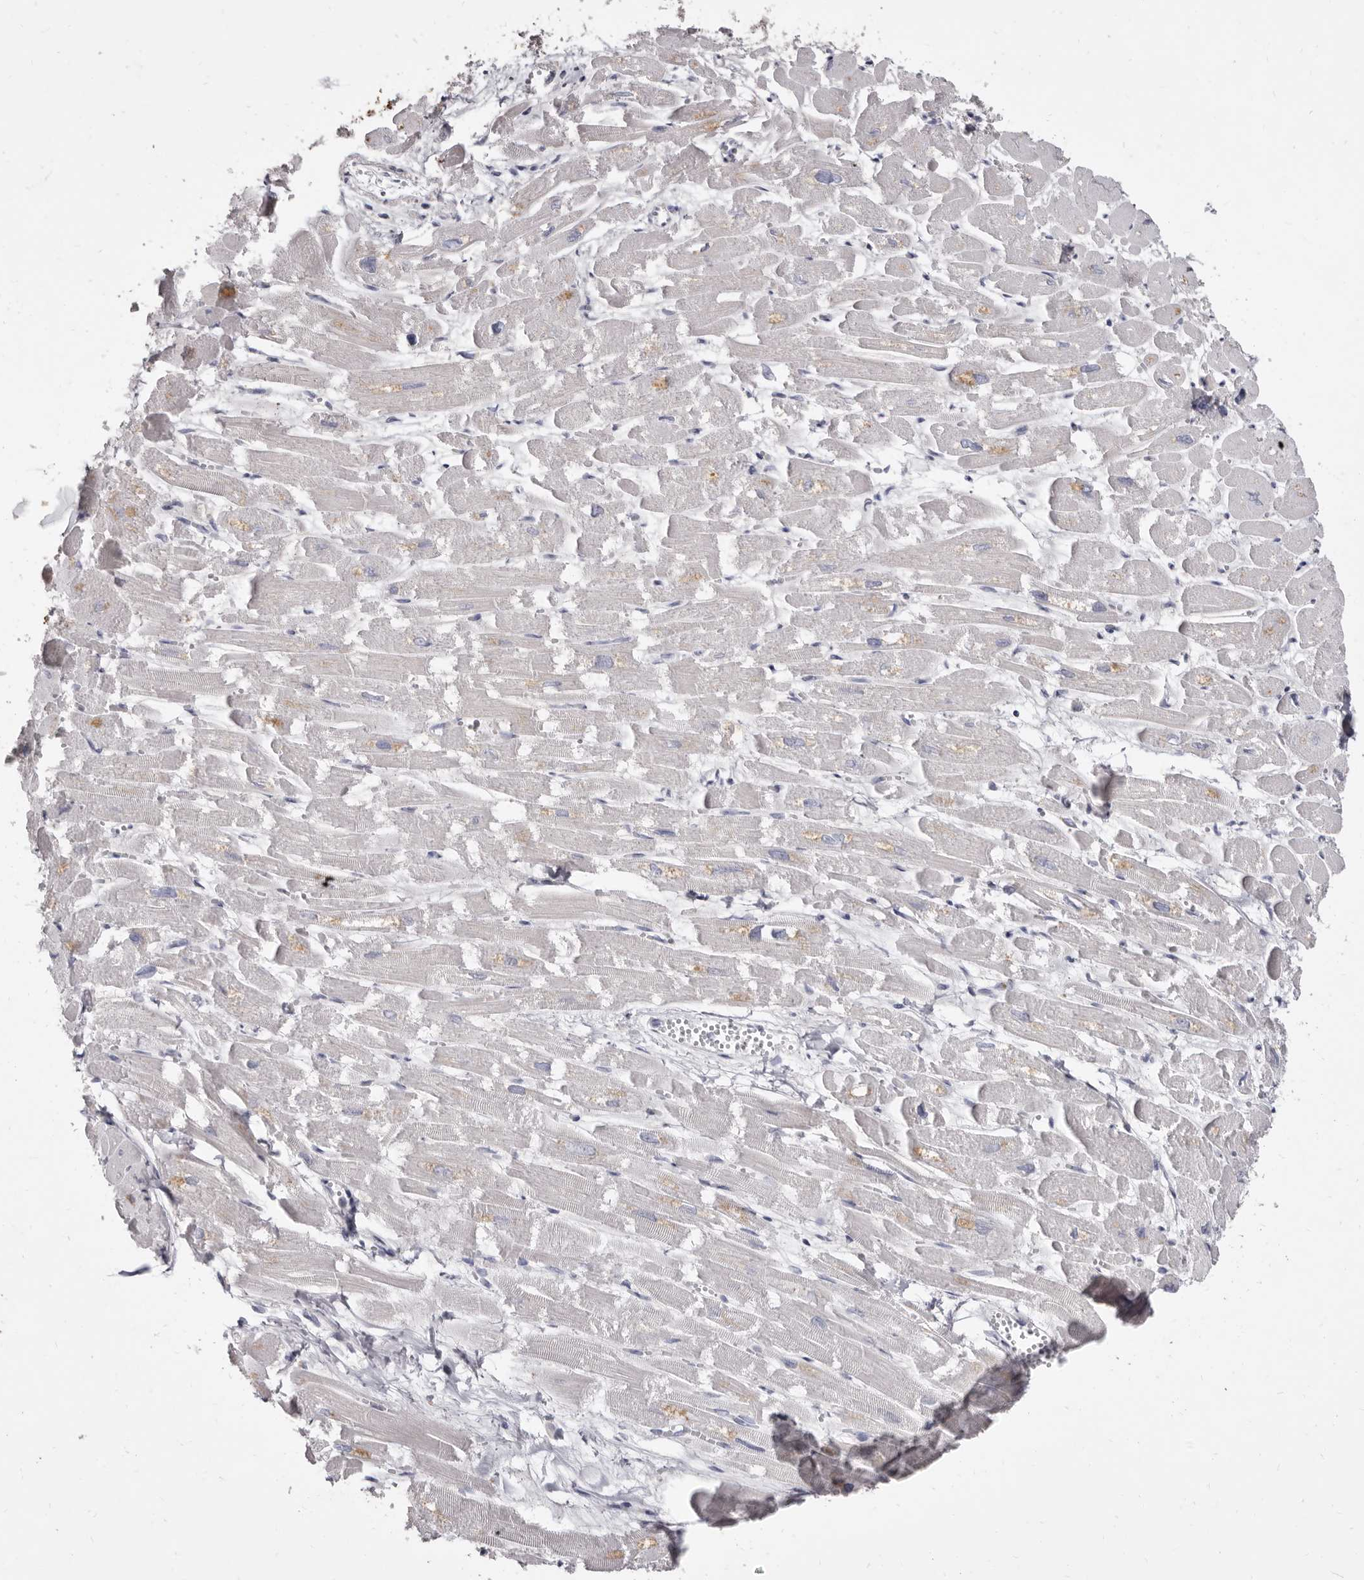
{"staining": {"intensity": "moderate", "quantity": "<25%", "location": "cytoplasmic/membranous"}, "tissue": "heart muscle", "cell_type": "Cardiomyocytes", "image_type": "normal", "snomed": [{"axis": "morphology", "description": "Normal tissue, NOS"}, {"axis": "topography", "description": "Heart"}], "caption": "Heart muscle stained with immunohistochemistry (IHC) exhibits moderate cytoplasmic/membranous positivity in about <25% of cardiomyocytes.", "gene": "CYP2E1", "patient": {"sex": "male", "age": 54}}